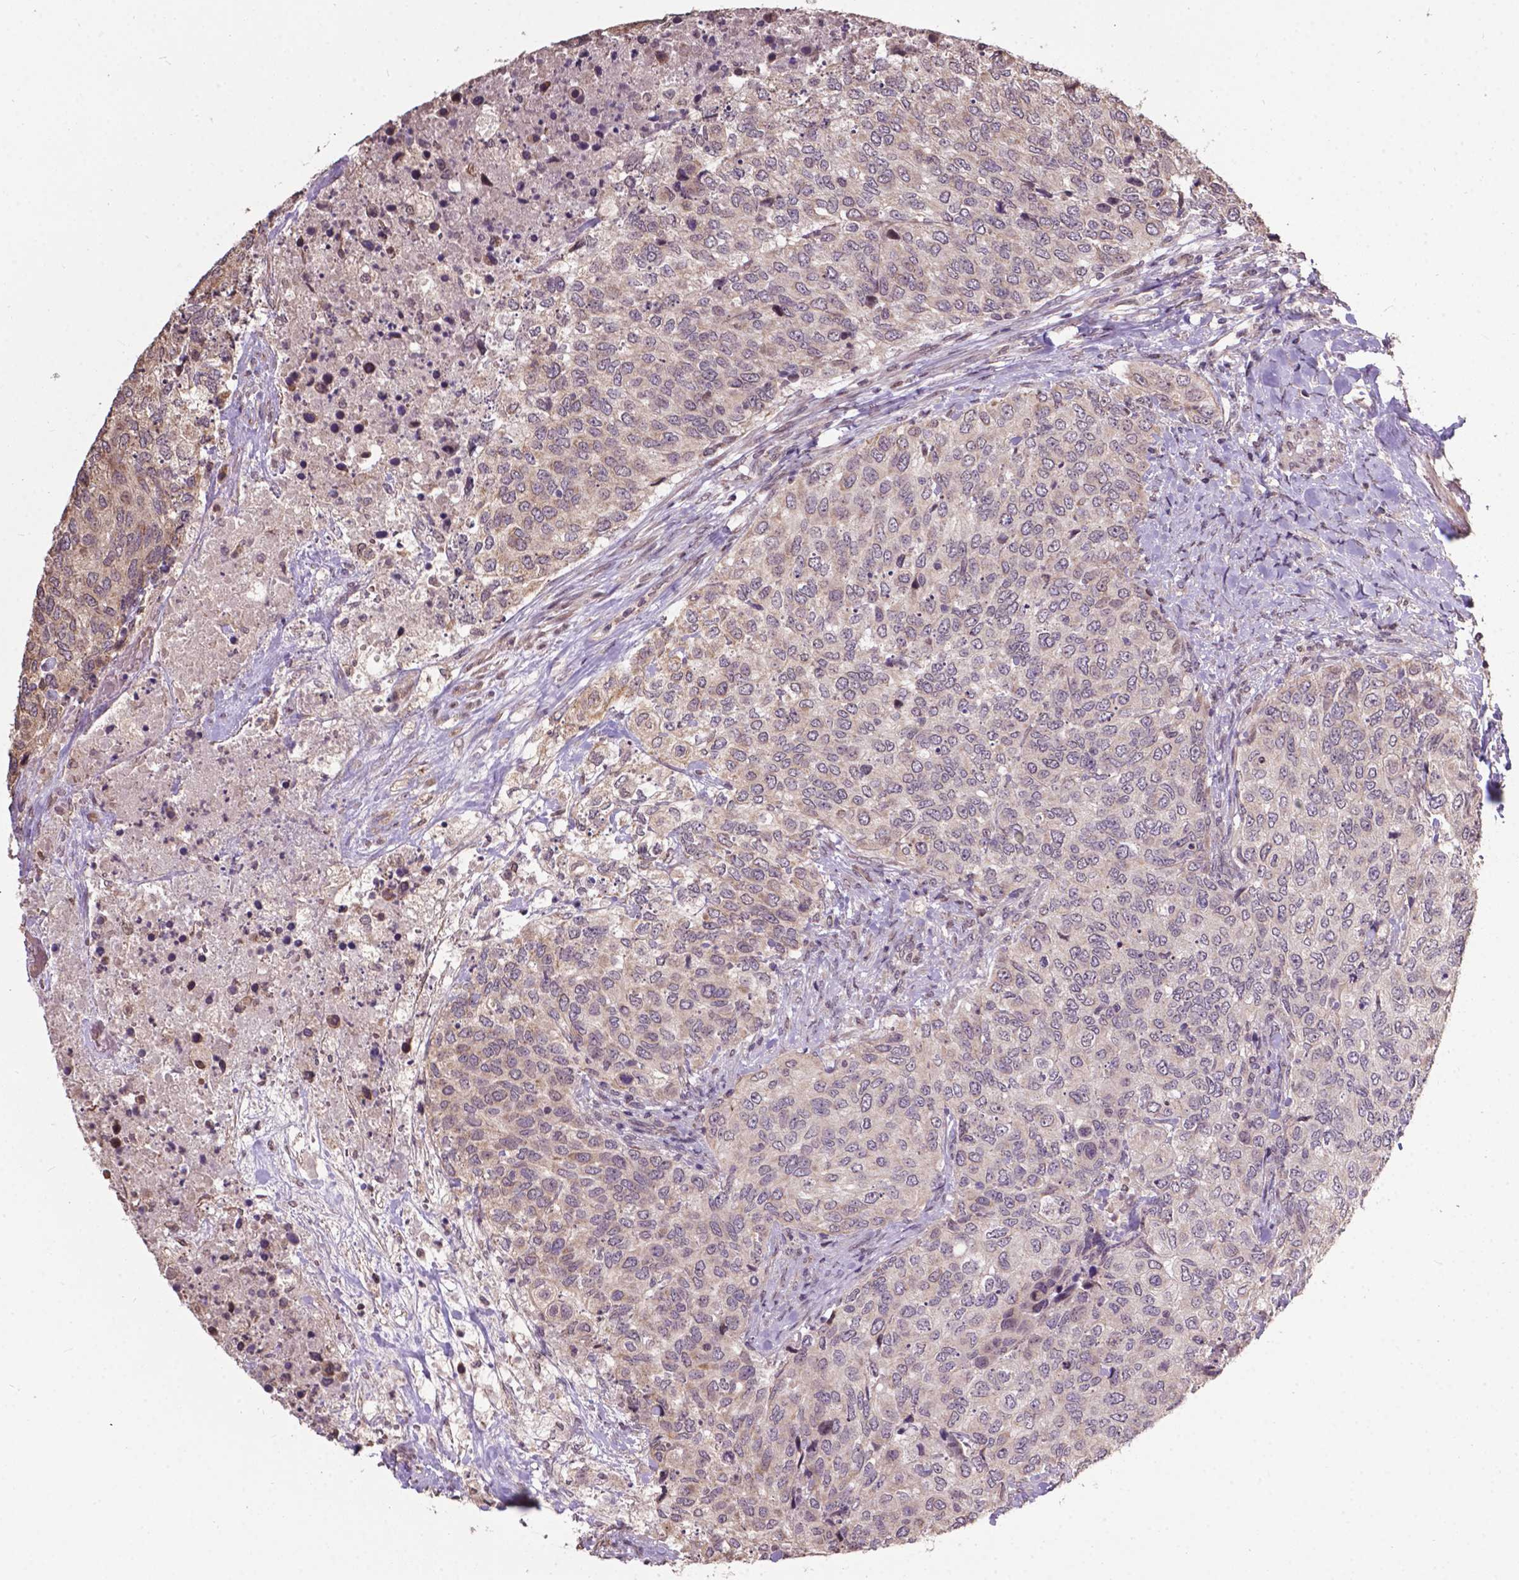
{"staining": {"intensity": "negative", "quantity": "none", "location": "none"}, "tissue": "urothelial cancer", "cell_type": "Tumor cells", "image_type": "cancer", "snomed": [{"axis": "morphology", "description": "Urothelial carcinoma, High grade"}, {"axis": "topography", "description": "Urinary bladder"}], "caption": "Immunohistochemistry histopathology image of urothelial carcinoma (high-grade) stained for a protein (brown), which demonstrates no positivity in tumor cells.", "gene": "GLRA2", "patient": {"sex": "female", "age": 78}}